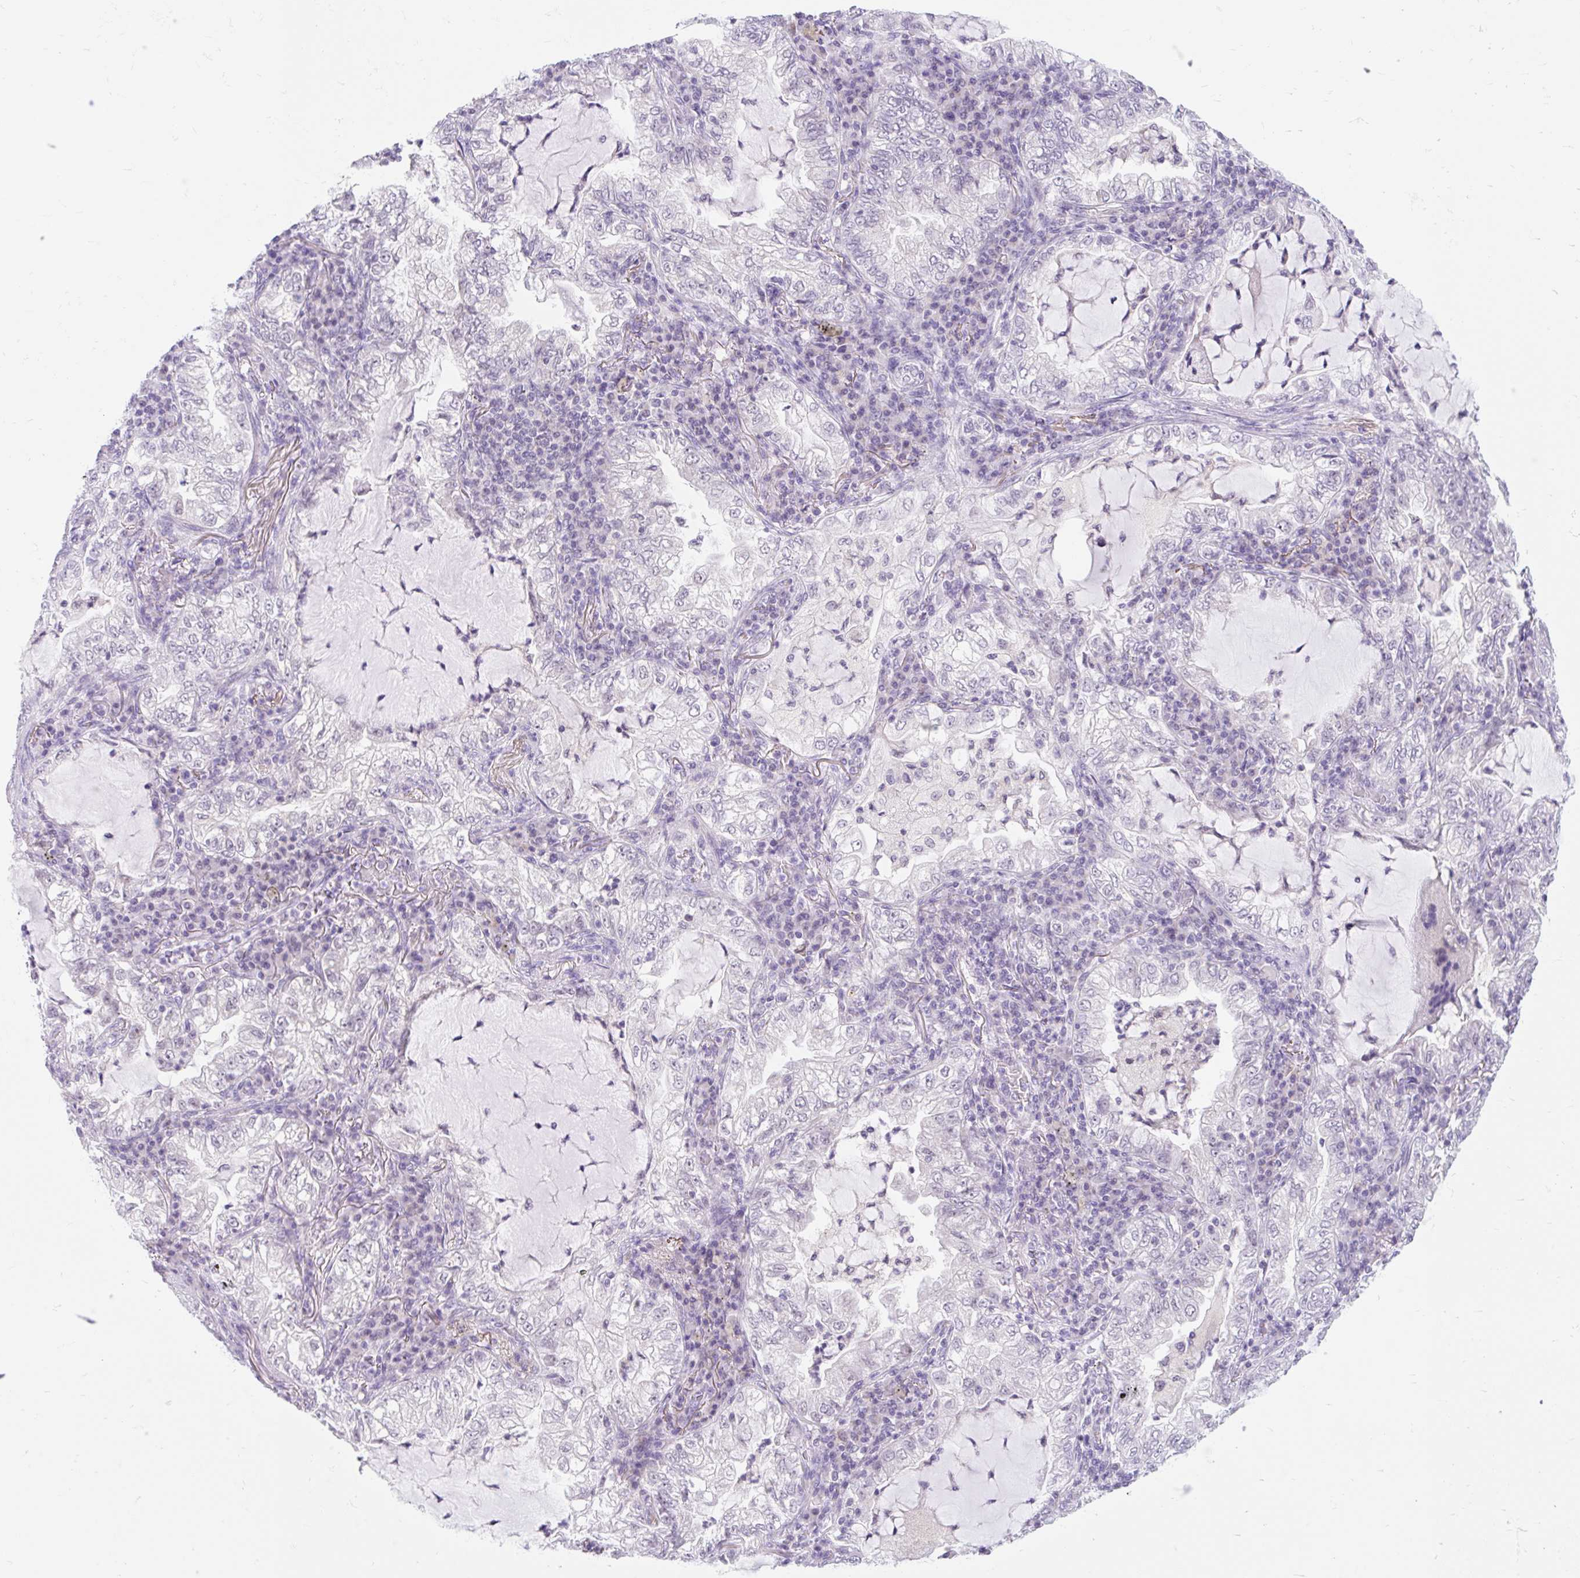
{"staining": {"intensity": "negative", "quantity": "none", "location": "none"}, "tissue": "lung cancer", "cell_type": "Tumor cells", "image_type": "cancer", "snomed": [{"axis": "morphology", "description": "Adenocarcinoma, NOS"}, {"axis": "topography", "description": "Lung"}], "caption": "This is a histopathology image of immunohistochemistry staining of lung cancer (adenocarcinoma), which shows no staining in tumor cells.", "gene": "ITPK1", "patient": {"sex": "female", "age": 73}}